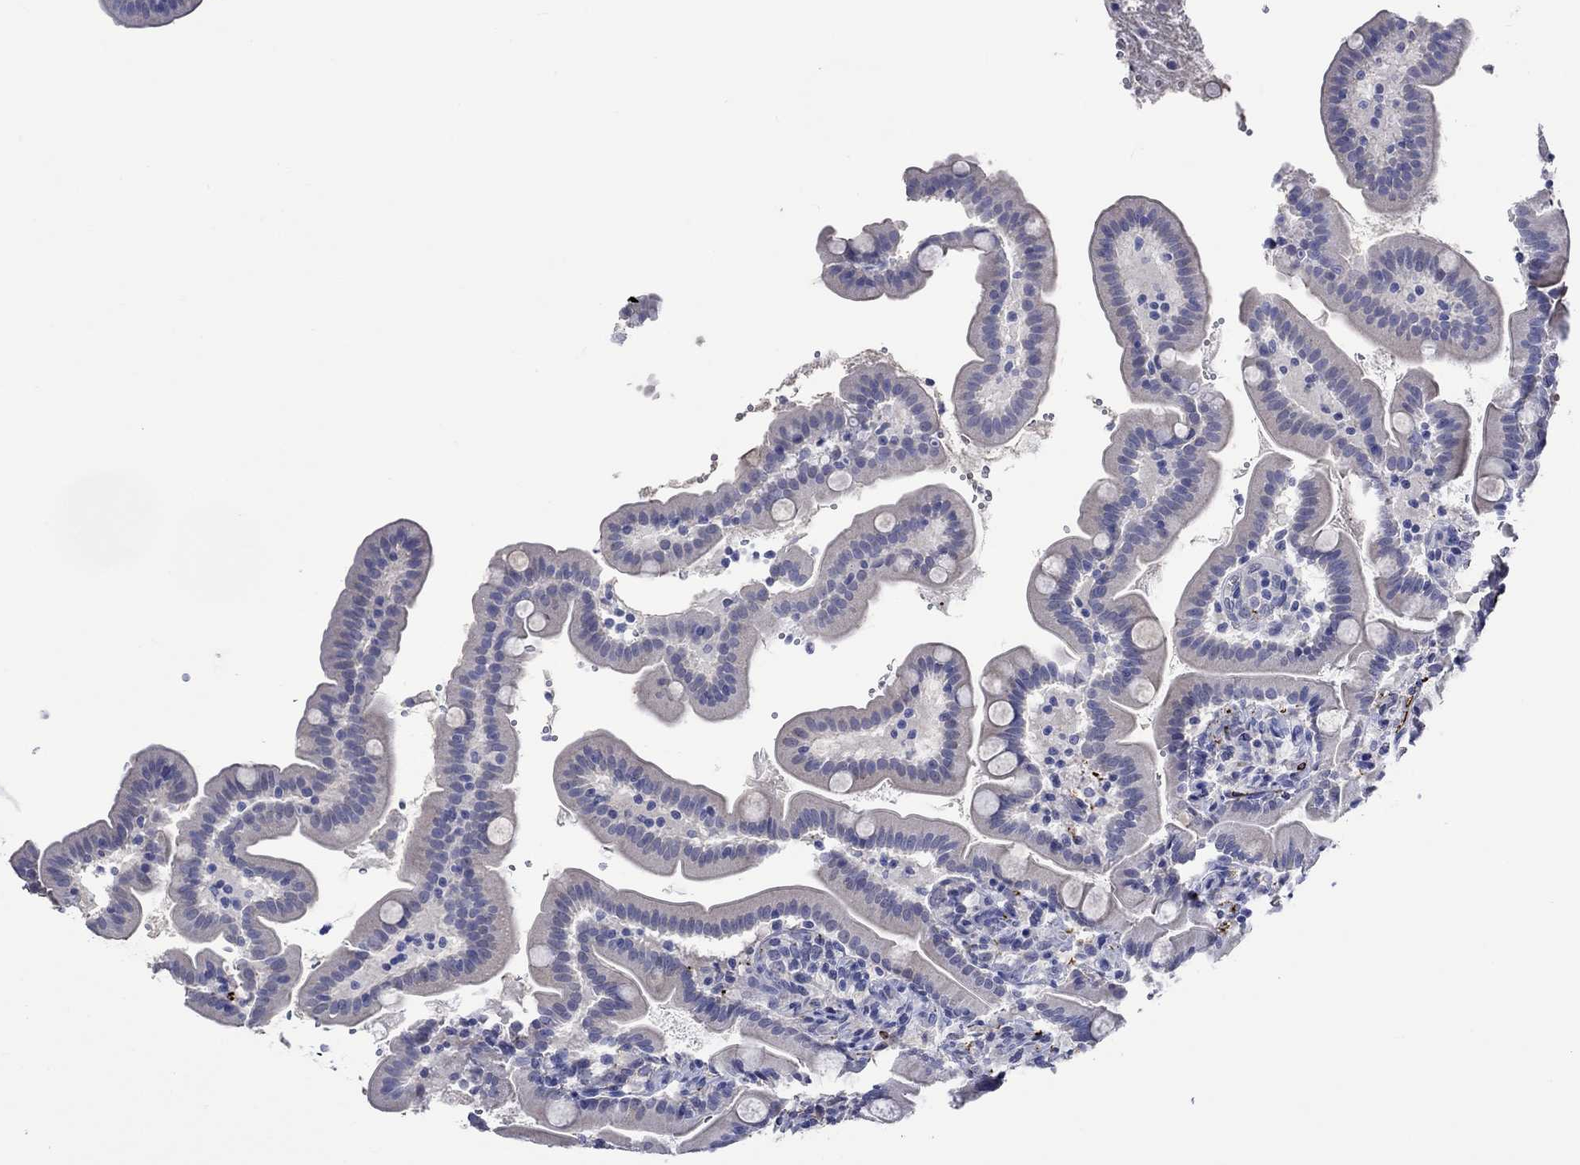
{"staining": {"intensity": "negative", "quantity": "none", "location": "none"}, "tissue": "small intestine", "cell_type": "Glandular cells", "image_type": "normal", "snomed": [{"axis": "morphology", "description": "Normal tissue, NOS"}, {"axis": "topography", "description": "Small intestine"}], "caption": "IHC image of benign human small intestine stained for a protein (brown), which reveals no staining in glandular cells. (DAB (3,3'-diaminobenzidine) IHC visualized using brightfield microscopy, high magnification).", "gene": "CRYAB", "patient": {"sex": "female", "age": 44}}